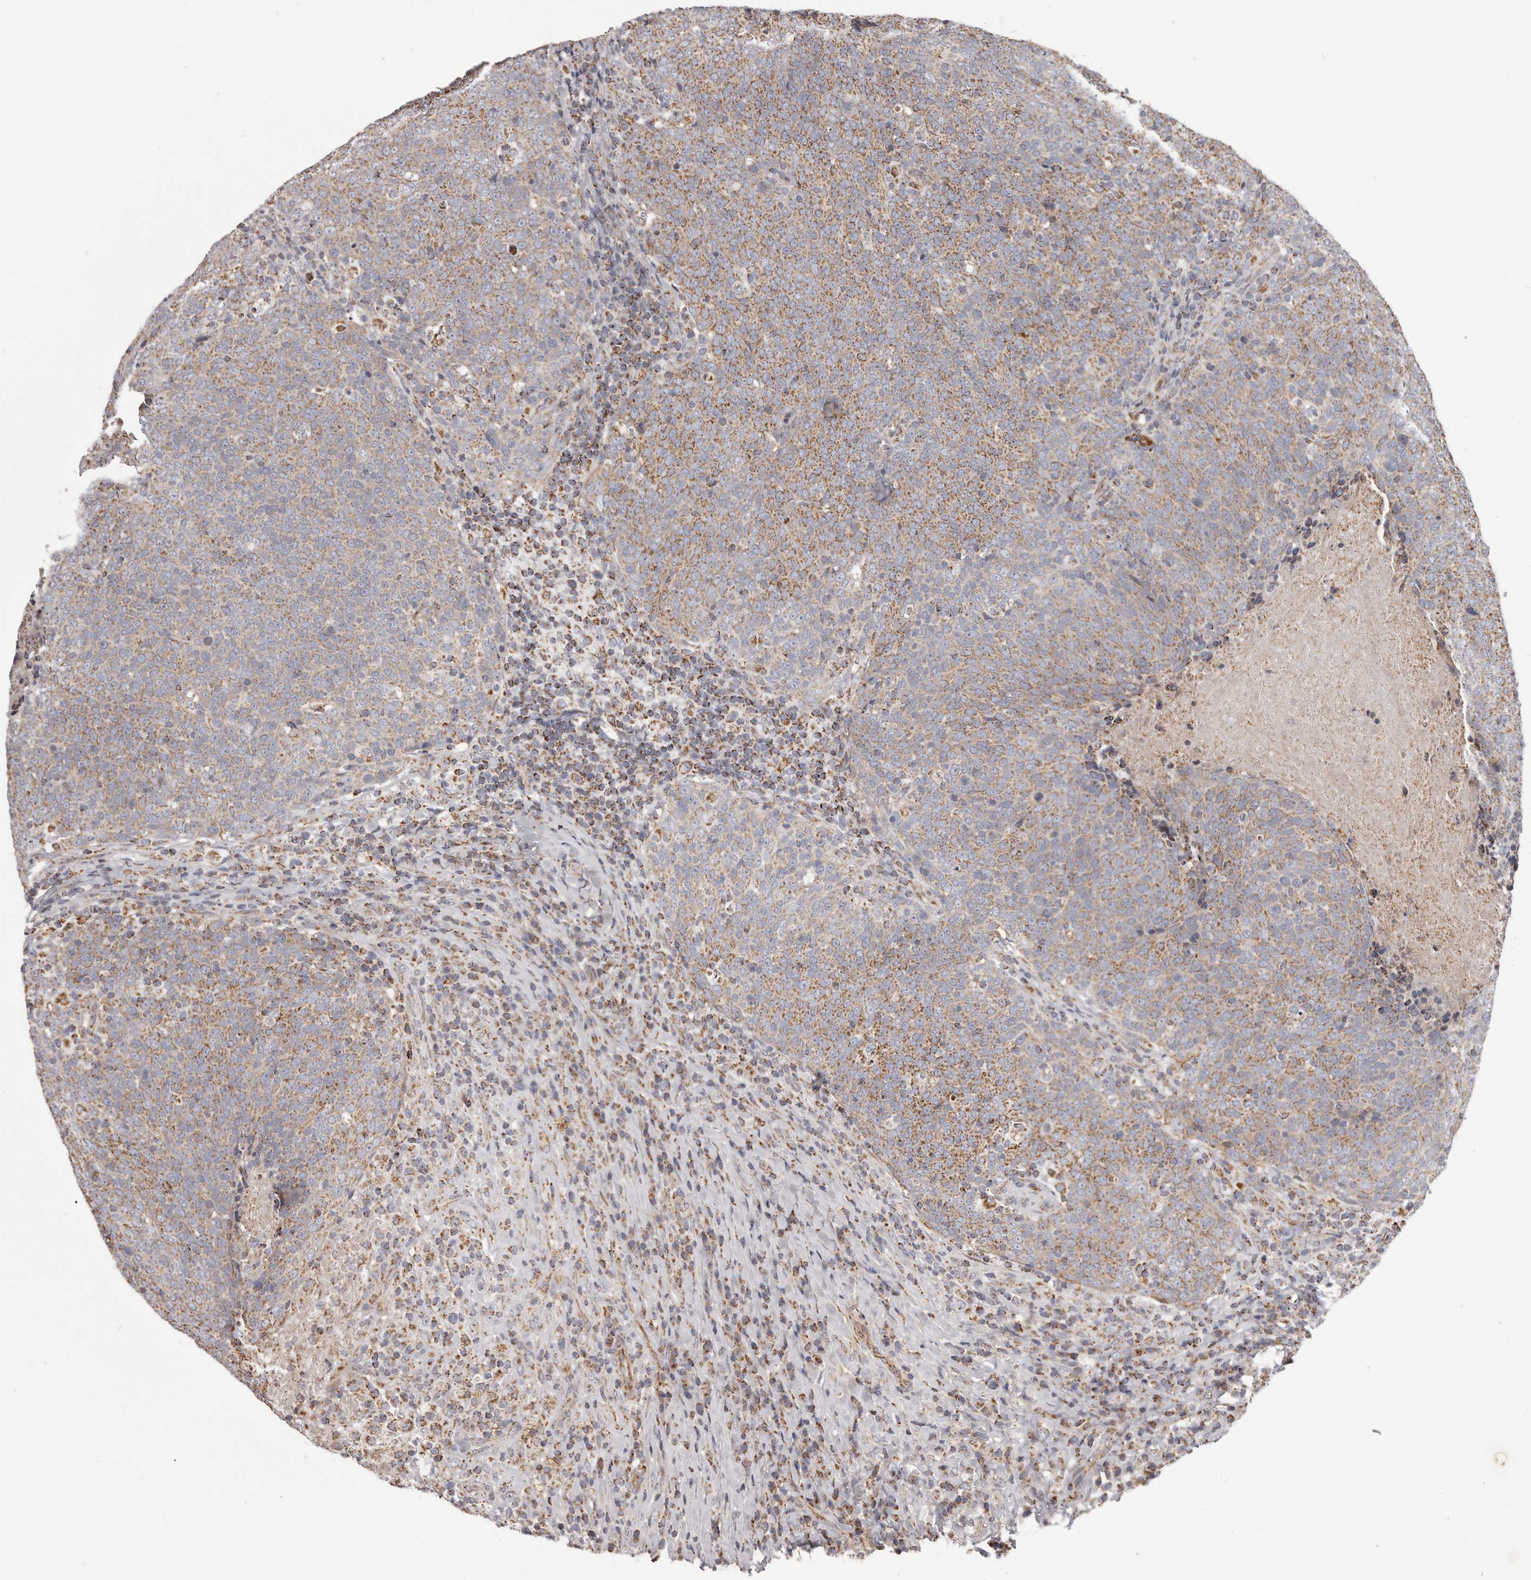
{"staining": {"intensity": "moderate", "quantity": ">75%", "location": "cytoplasmic/membranous"}, "tissue": "head and neck cancer", "cell_type": "Tumor cells", "image_type": "cancer", "snomed": [{"axis": "morphology", "description": "Squamous cell carcinoma, NOS"}, {"axis": "morphology", "description": "Squamous cell carcinoma, metastatic, NOS"}, {"axis": "topography", "description": "Lymph node"}, {"axis": "topography", "description": "Head-Neck"}], "caption": "Head and neck cancer (metastatic squamous cell carcinoma) was stained to show a protein in brown. There is medium levels of moderate cytoplasmic/membranous expression in approximately >75% of tumor cells. (brown staining indicates protein expression, while blue staining denotes nuclei).", "gene": "CHRM2", "patient": {"sex": "male", "age": 62}}